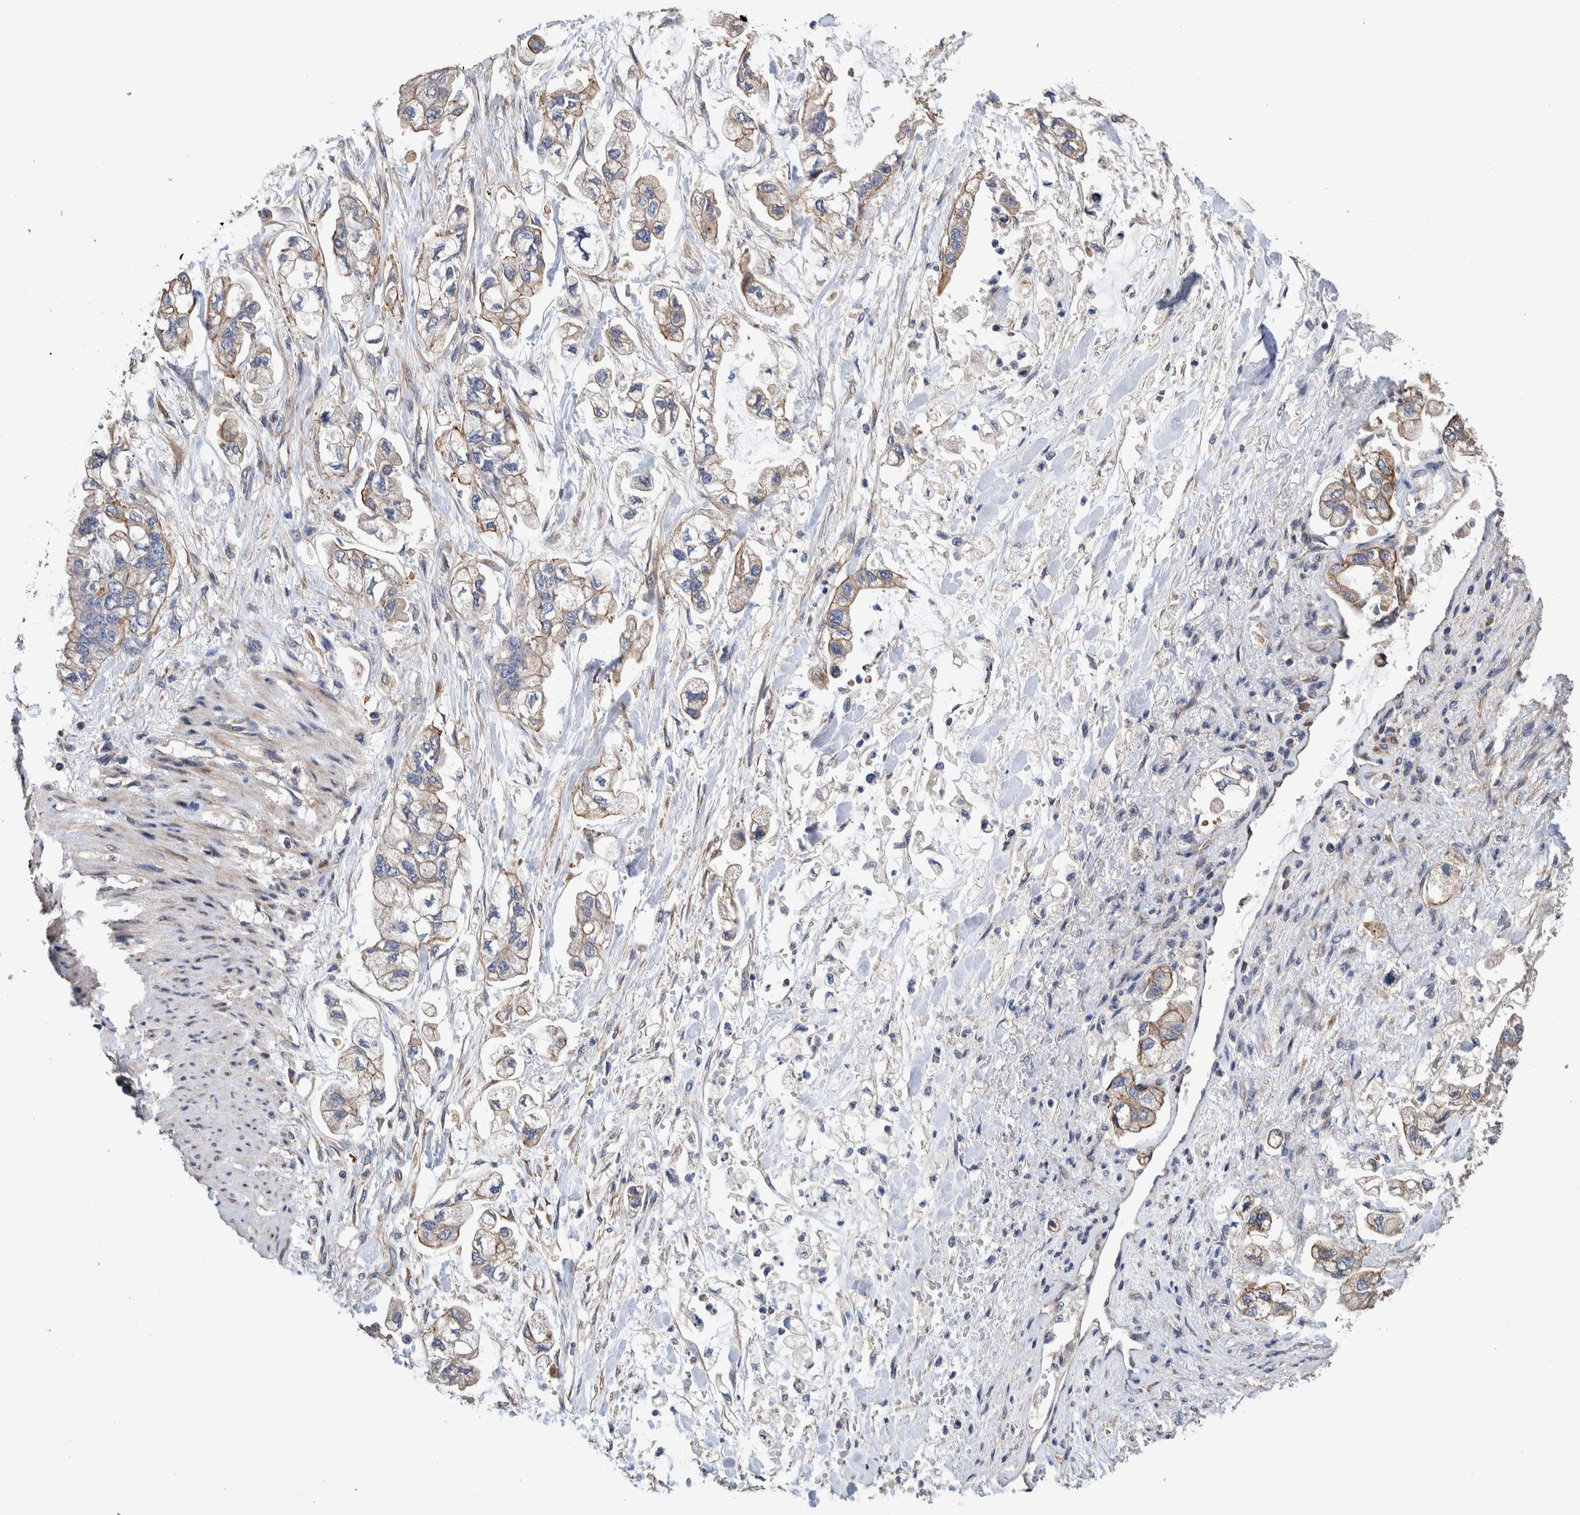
{"staining": {"intensity": "weak", "quantity": "25%-75%", "location": "cytoplasmic/membranous"}, "tissue": "stomach cancer", "cell_type": "Tumor cells", "image_type": "cancer", "snomed": [{"axis": "morphology", "description": "Normal tissue, NOS"}, {"axis": "morphology", "description": "Adenocarcinoma, NOS"}, {"axis": "topography", "description": "Stomach"}], "caption": "Stomach cancer (adenocarcinoma) stained with a protein marker displays weak staining in tumor cells.", "gene": "SLC45A4", "patient": {"sex": "male", "age": 62}}